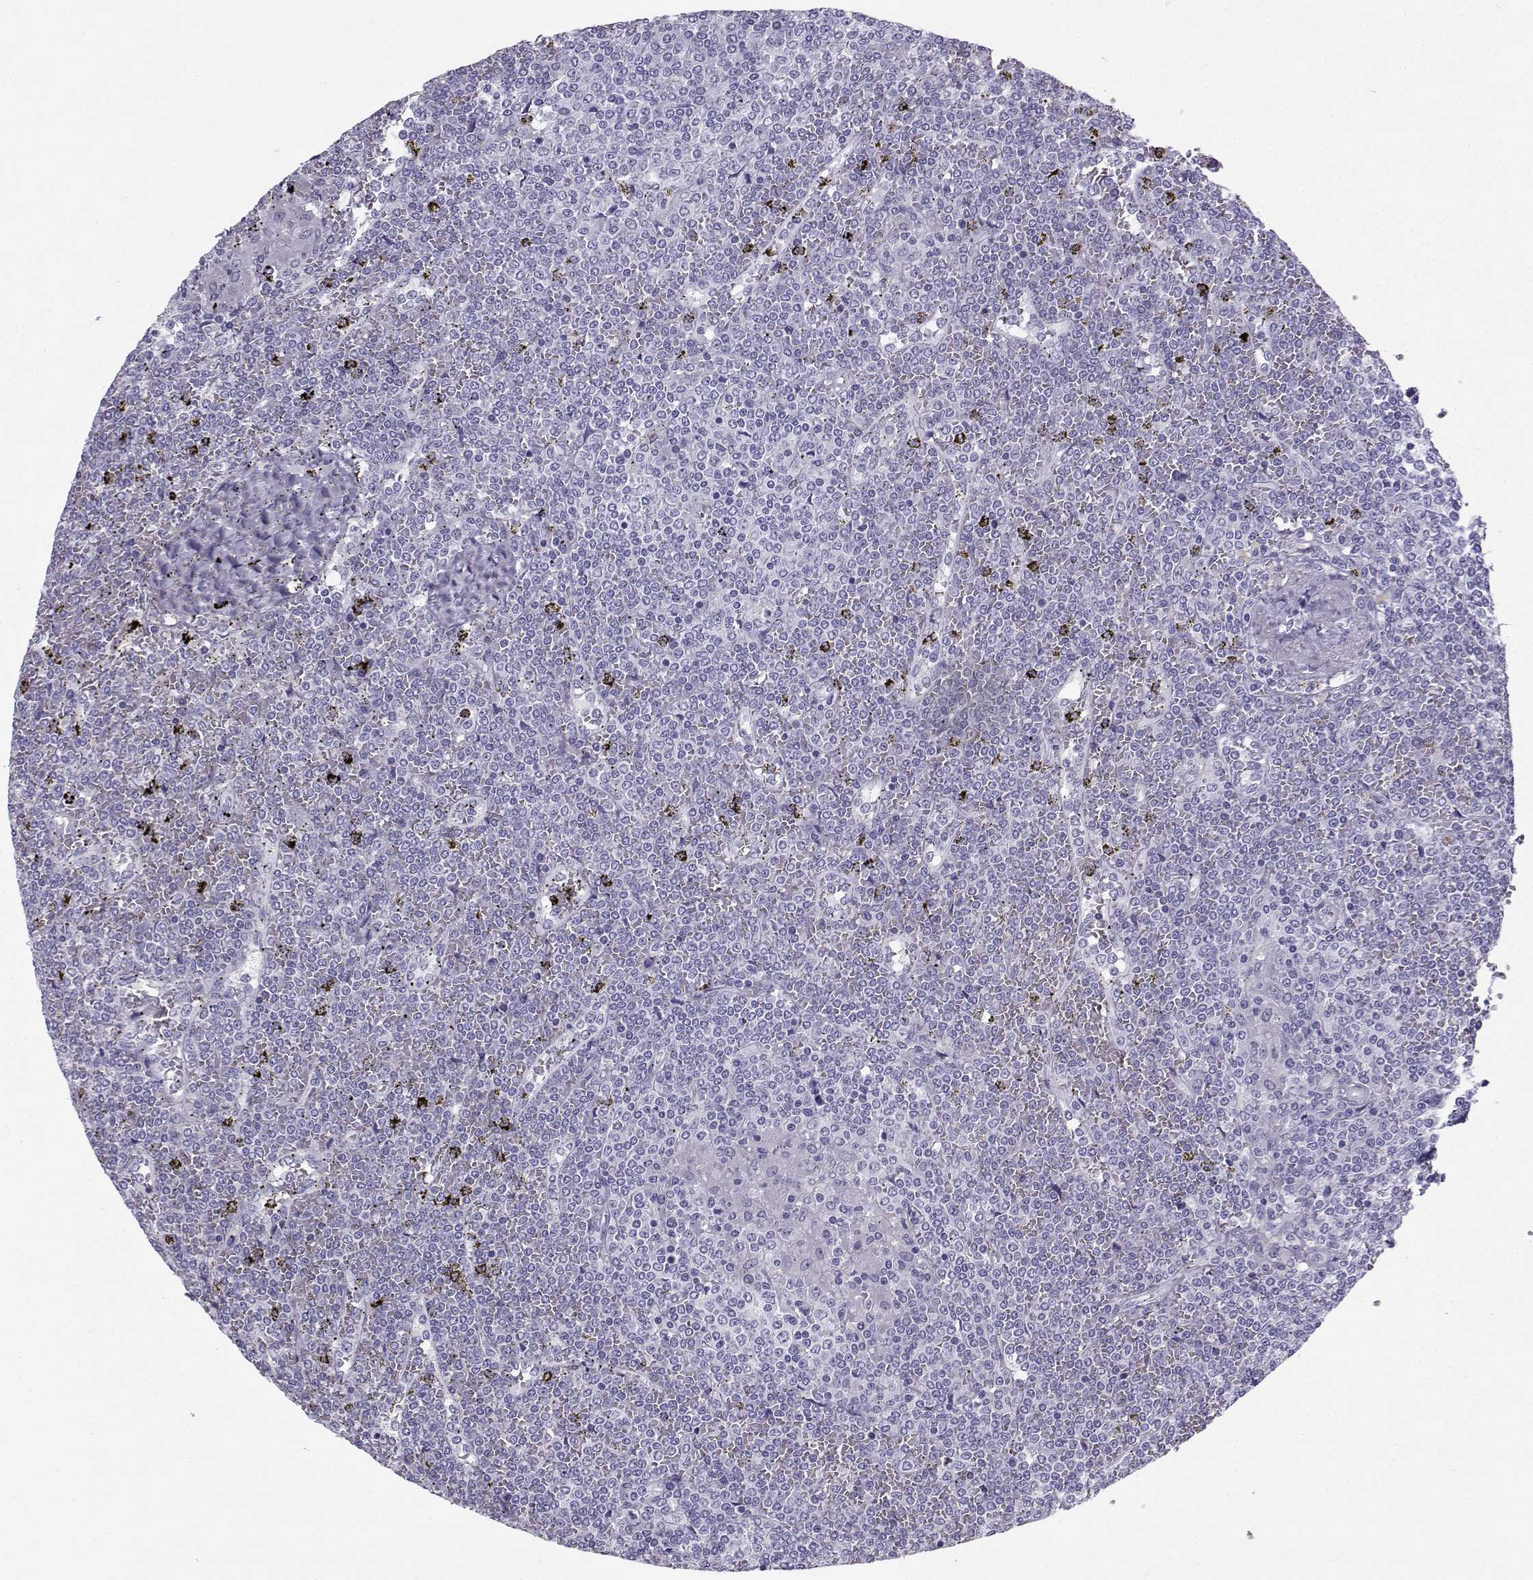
{"staining": {"intensity": "negative", "quantity": "none", "location": "none"}, "tissue": "lymphoma", "cell_type": "Tumor cells", "image_type": "cancer", "snomed": [{"axis": "morphology", "description": "Malignant lymphoma, non-Hodgkin's type, Low grade"}, {"axis": "topography", "description": "Spleen"}], "caption": "Low-grade malignant lymphoma, non-Hodgkin's type was stained to show a protein in brown. There is no significant positivity in tumor cells. (Brightfield microscopy of DAB (3,3'-diaminobenzidine) IHC at high magnification).", "gene": "ZBTB8B", "patient": {"sex": "female", "age": 19}}